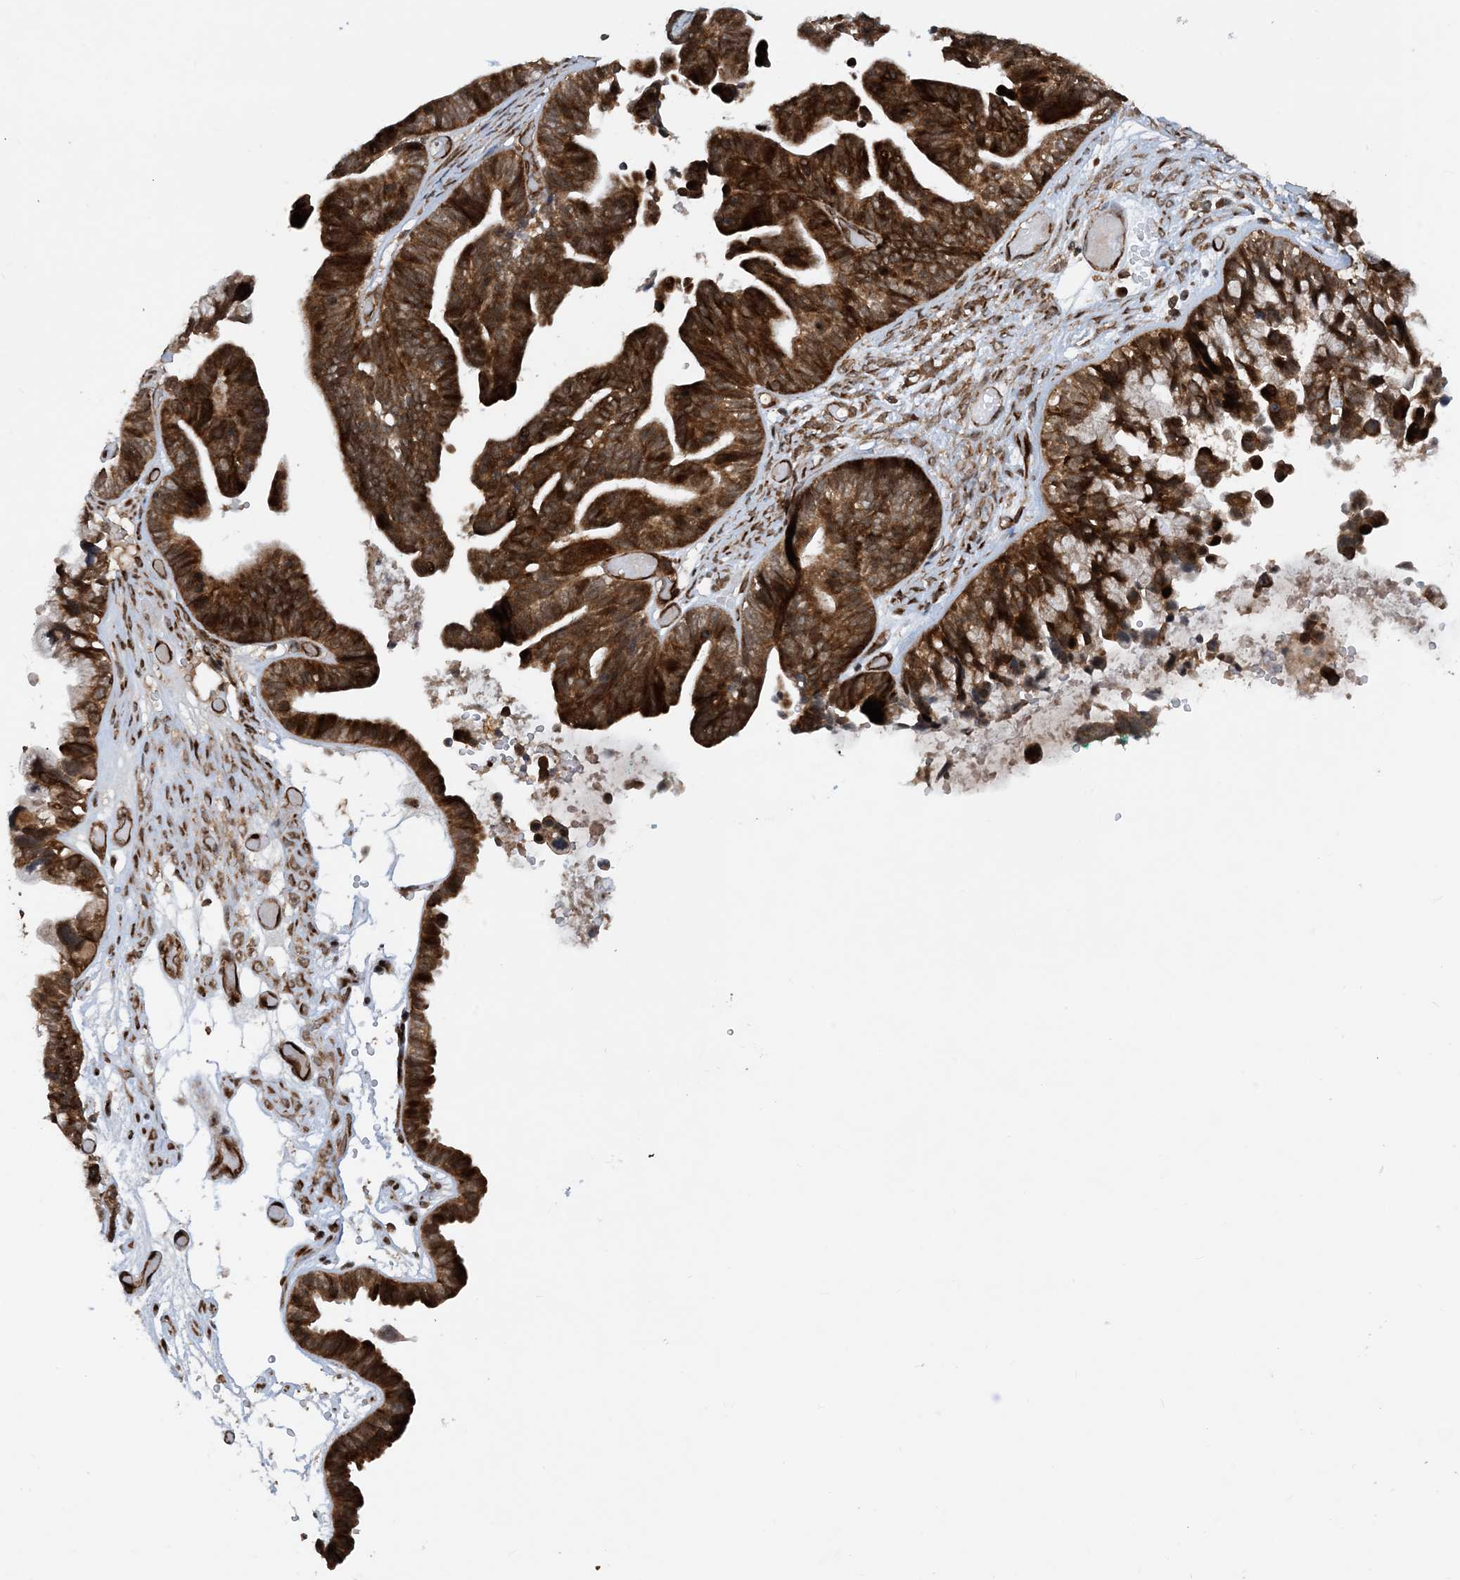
{"staining": {"intensity": "strong", "quantity": ">75%", "location": "cytoplasmic/membranous"}, "tissue": "ovarian cancer", "cell_type": "Tumor cells", "image_type": "cancer", "snomed": [{"axis": "morphology", "description": "Cystadenocarcinoma, serous, NOS"}, {"axis": "topography", "description": "Ovary"}], "caption": "IHC (DAB) staining of human ovarian serous cystadenocarcinoma displays strong cytoplasmic/membranous protein expression in approximately >75% of tumor cells.", "gene": "HEMK1", "patient": {"sex": "female", "age": 56}}